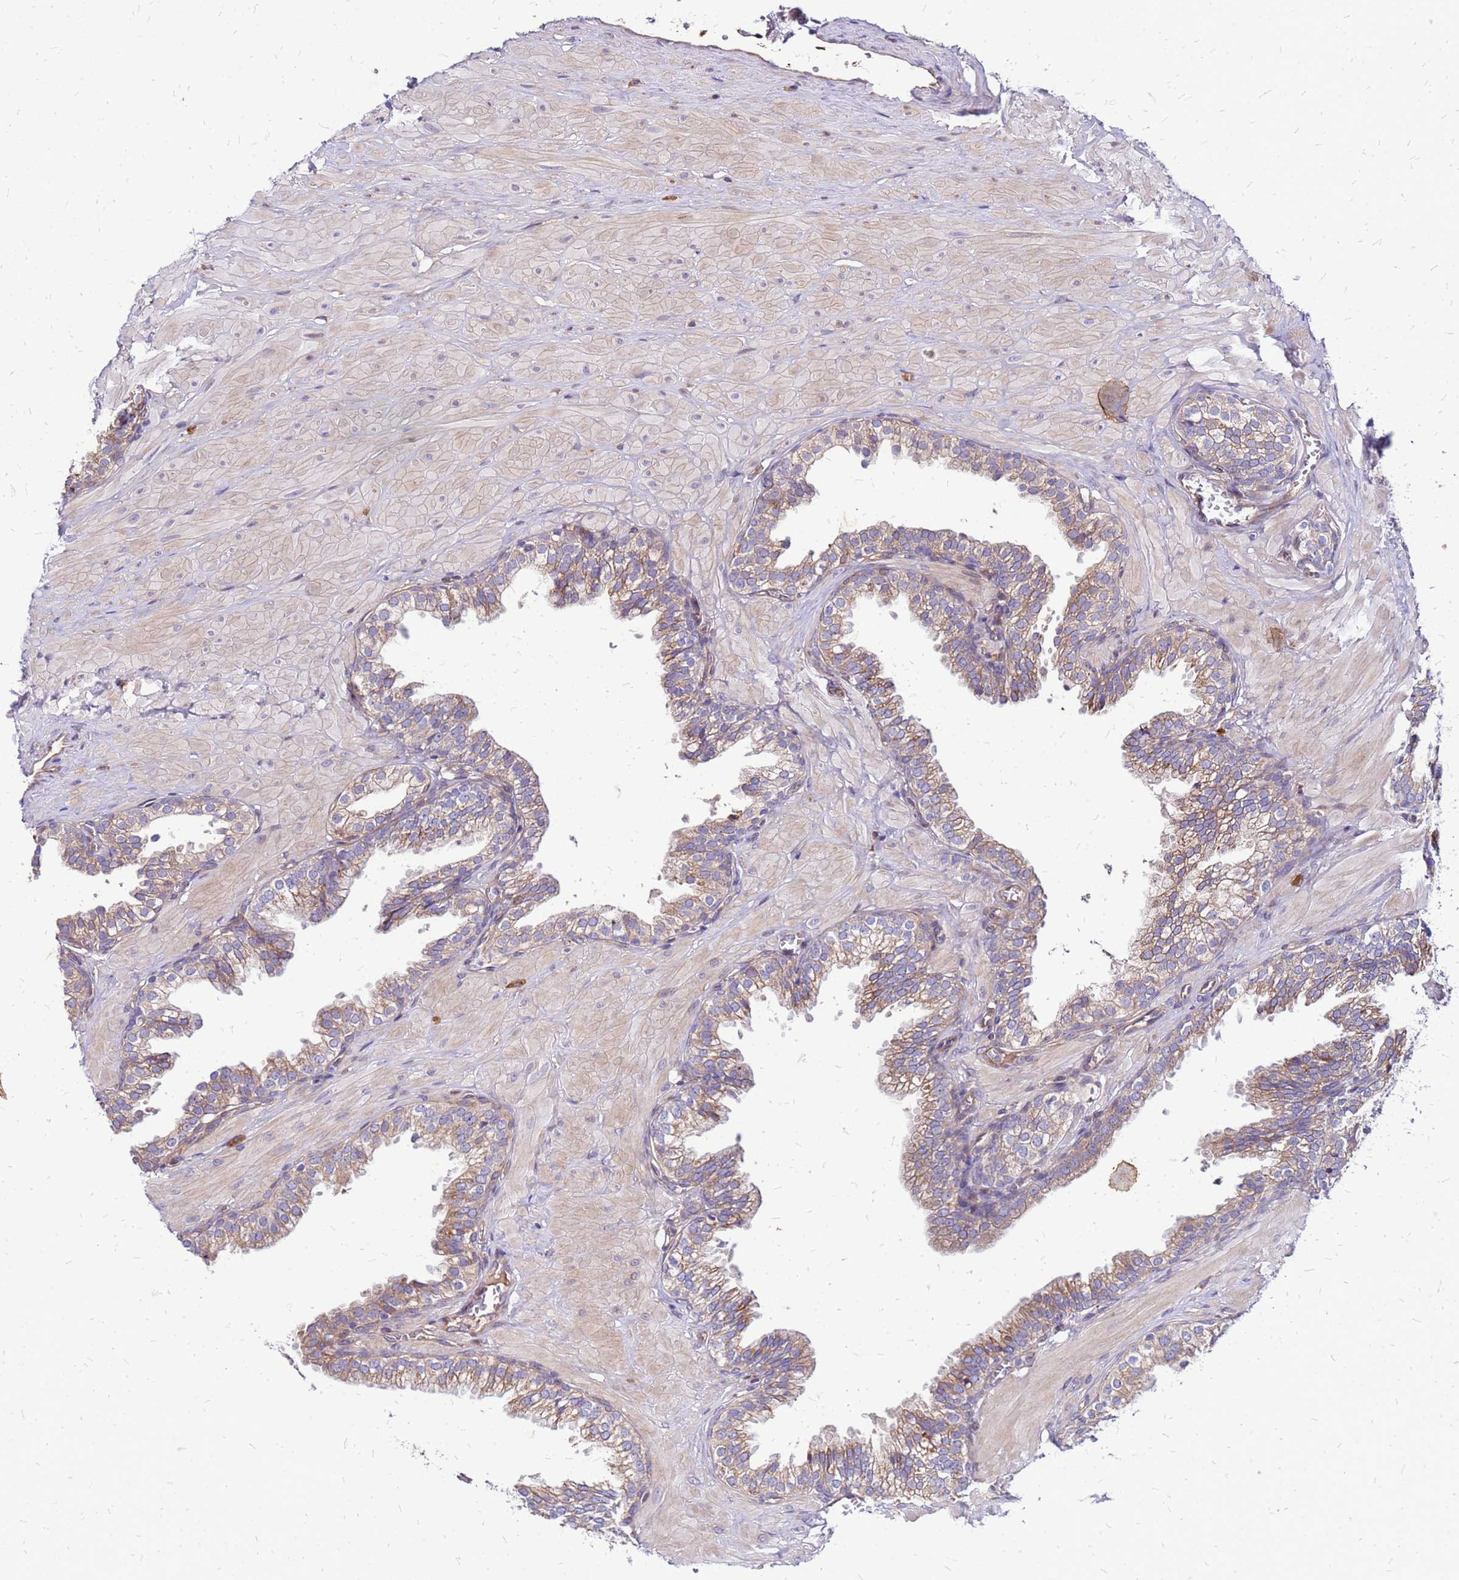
{"staining": {"intensity": "moderate", "quantity": "25%-75%", "location": "cytoplasmic/membranous"}, "tissue": "prostate", "cell_type": "Glandular cells", "image_type": "normal", "snomed": [{"axis": "morphology", "description": "Normal tissue, NOS"}, {"axis": "topography", "description": "Prostate"}, {"axis": "topography", "description": "Peripheral nerve tissue"}], "caption": "Immunohistochemical staining of benign human prostate demonstrates moderate cytoplasmic/membranous protein positivity in approximately 25%-75% of glandular cells. The staining was performed using DAB to visualize the protein expression in brown, while the nuclei were stained in blue with hematoxylin (Magnification: 20x).", "gene": "VMO1", "patient": {"sex": "male", "age": 55}}